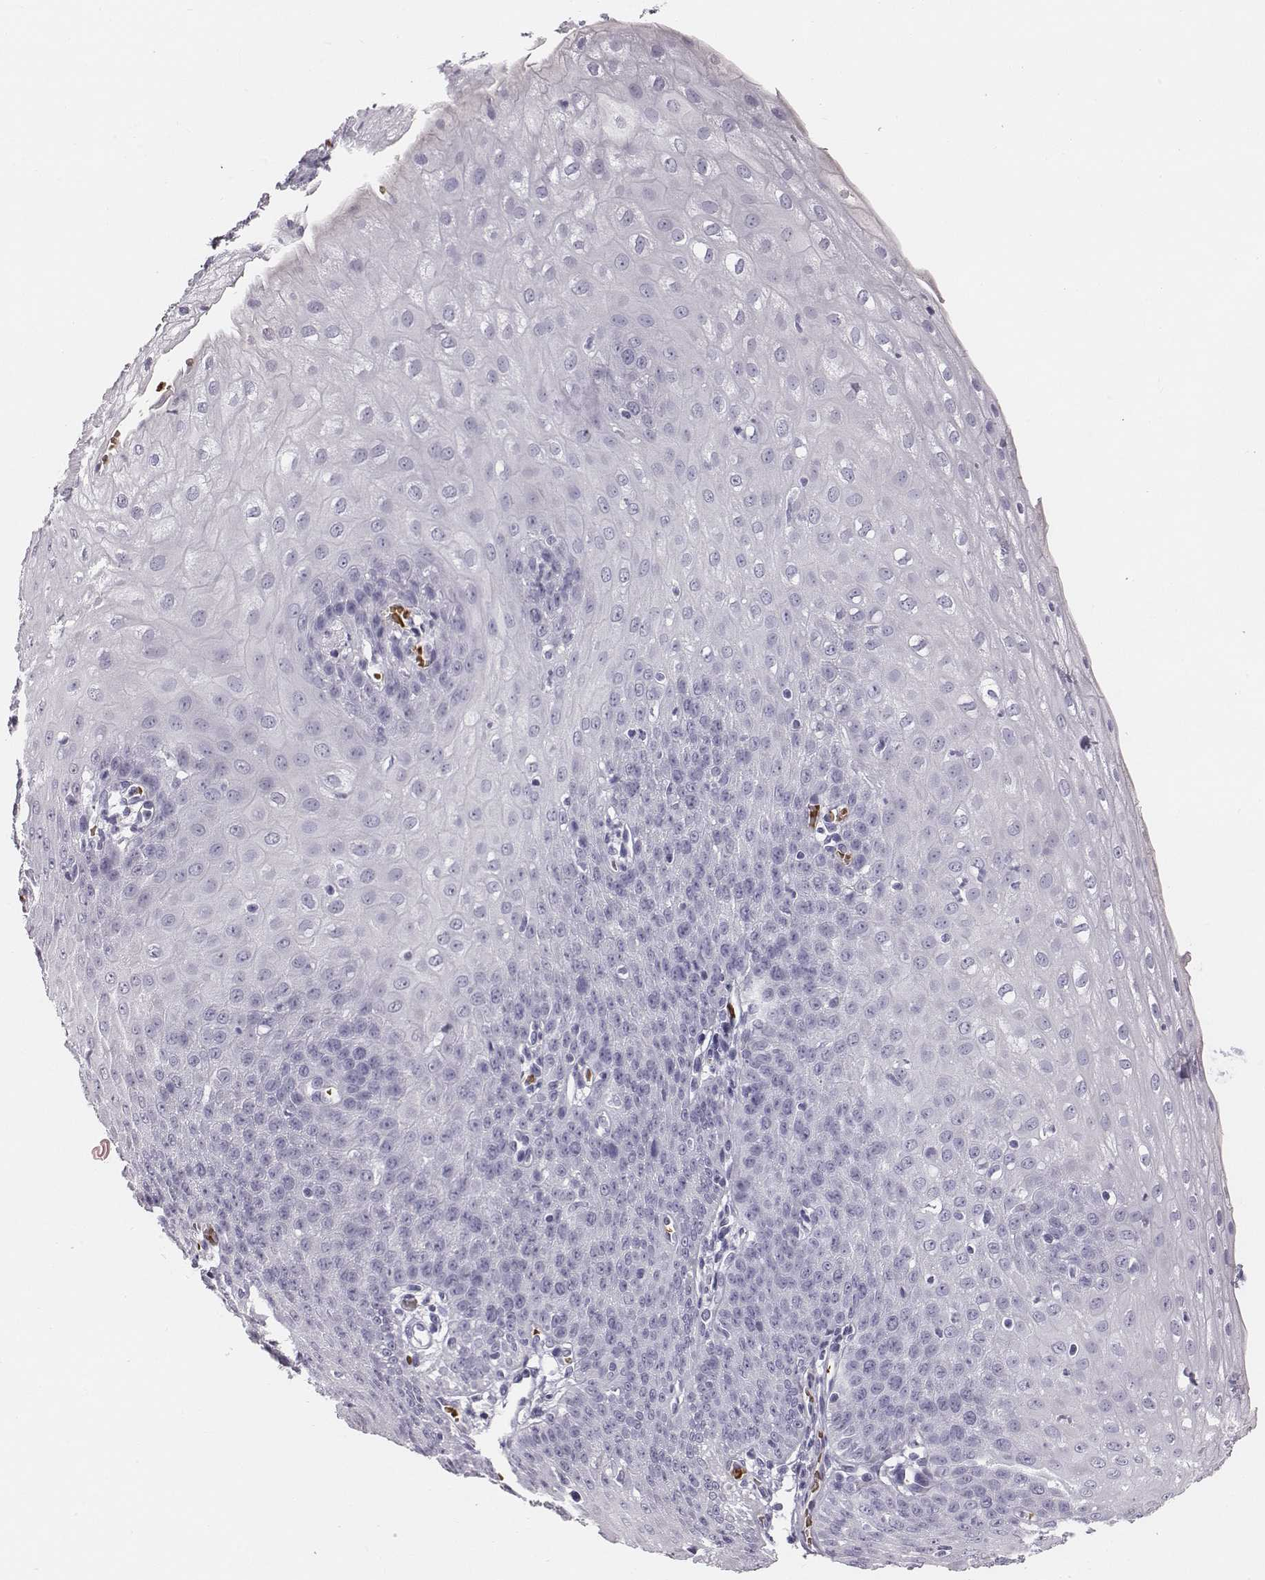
{"staining": {"intensity": "negative", "quantity": "none", "location": "none"}, "tissue": "esophagus", "cell_type": "Squamous epithelial cells", "image_type": "normal", "snomed": [{"axis": "morphology", "description": "Normal tissue, NOS"}, {"axis": "topography", "description": "Esophagus"}], "caption": "High power microscopy histopathology image of an immunohistochemistry (IHC) photomicrograph of unremarkable esophagus, revealing no significant expression in squamous epithelial cells.", "gene": "HBZ", "patient": {"sex": "male", "age": 71}}